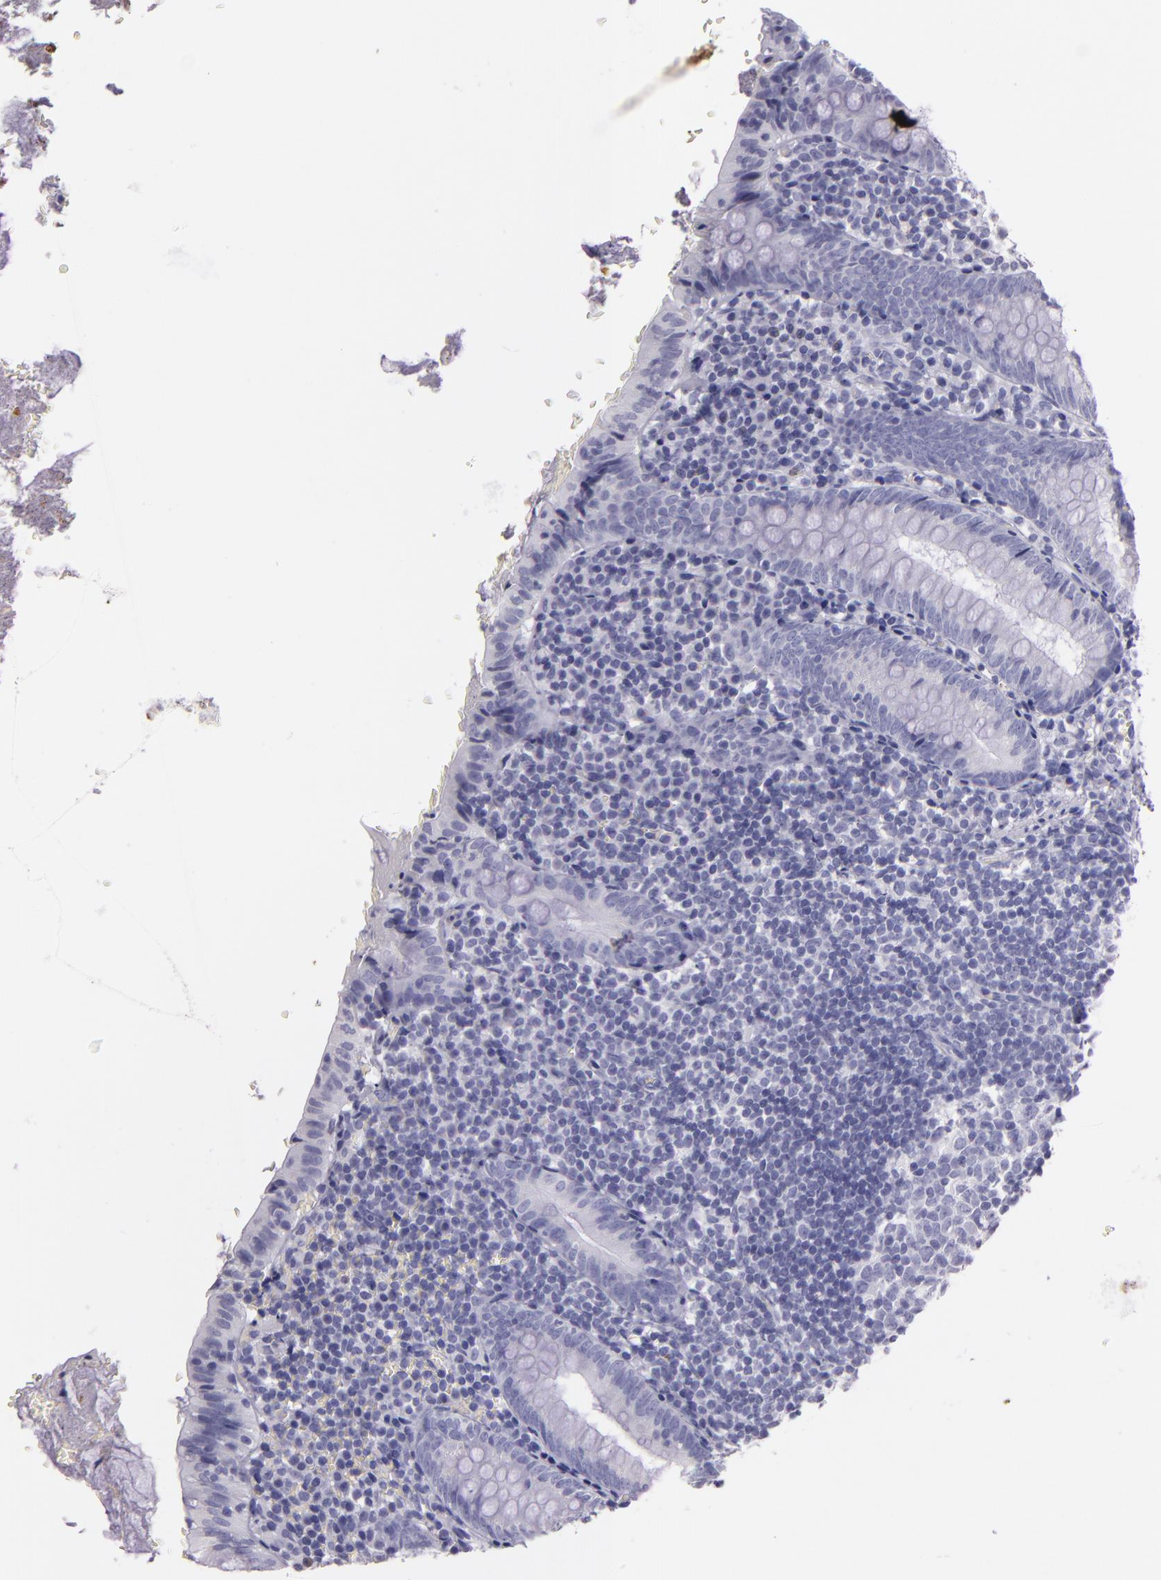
{"staining": {"intensity": "moderate", "quantity": "<25%", "location": "cytoplasmic/membranous"}, "tissue": "appendix", "cell_type": "Glandular cells", "image_type": "normal", "snomed": [{"axis": "morphology", "description": "Normal tissue, NOS"}, {"axis": "topography", "description": "Appendix"}], "caption": "Immunohistochemistry staining of normal appendix, which displays low levels of moderate cytoplasmic/membranous staining in approximately <25% of glandular cells indicating moderate cytoplasmic/membranous protein positivity. The staining was performed using DAB (brown) for protein detection and nuclei were counterstained in hematoxylin (blue).", "gene": "MUC5AC", "patient": {"sex": "female", "age": 10}}